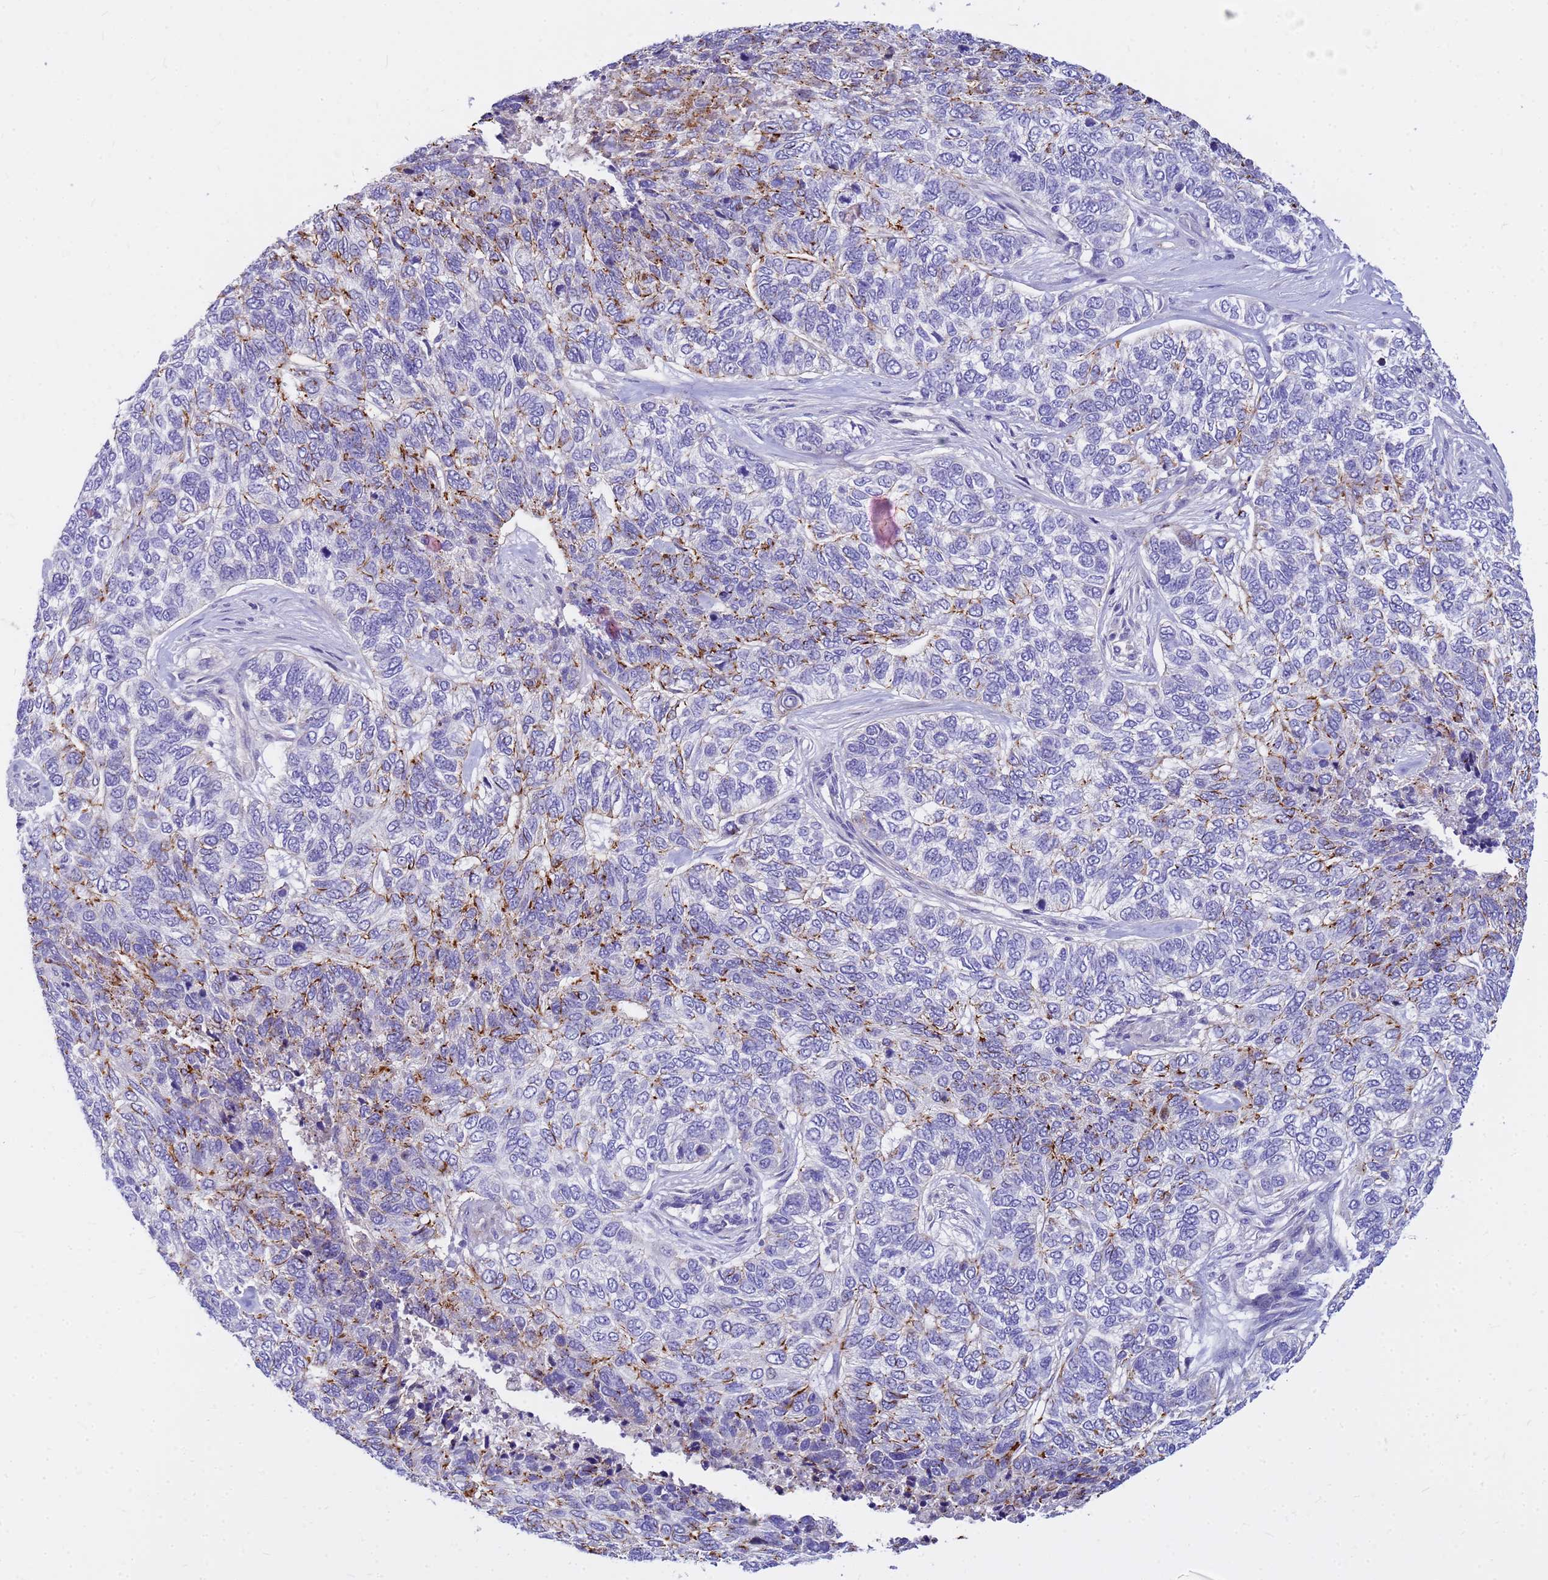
{"staining": {"intensity": "moderate", "quantity": "<25%", "location": "cytoplasmic/membranous"}, "tissue": "skin cancer", "cell_type": "Tumor cells", "image_type": "cancer", "snomed": [{"axis": "morphology", "description": "Basal cell carcinoma"}, {"axis": "topography", "description": "Skin"}], "caption": "A micrograph of human skin basal cell carcinoma stained for a protein exhibits moderate cytoplasmic/membranous brown staining in tumor cells.", "gene": "DPRX", "patient": {"sex": "female", "age": 65}}